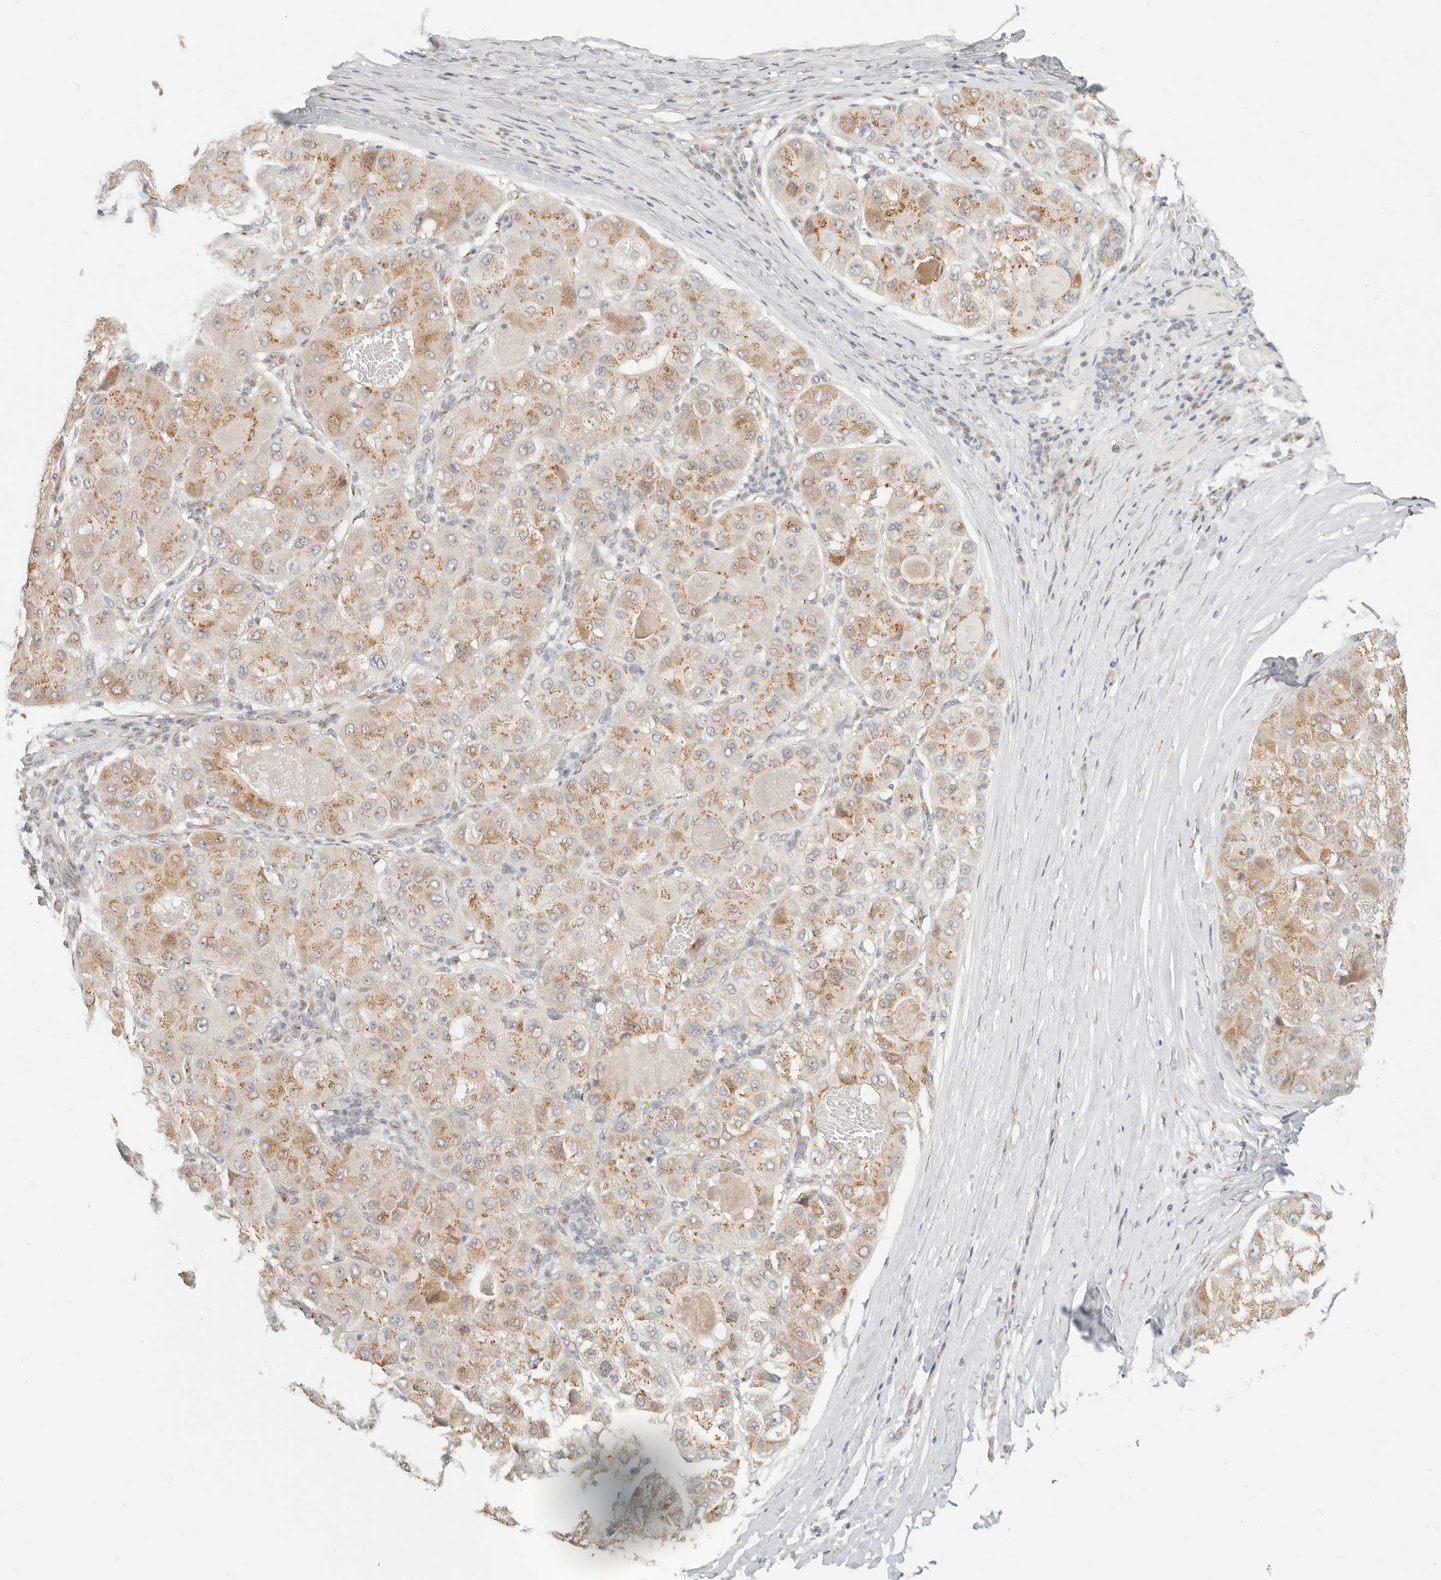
{"staining": {"intensity": "moderate", "quantity": ">75%", "location": "cytoplasmic/membranous"}, "tissue": "liver cancer", "cell_type": "Tumor cells", "image_type": "cancer", "snomed": [{"axis": "morphology", "description": "Carcinoma, Hepatocellular, NOS"}, {"axis": "topography", "description": "Liver"}], "caption": "A brown stain highlights moderate cytoplasmic/membranous staining of a protein in hepatocellular carcinoma (liver) tumor cells.", "gene": "FAM20B", "patient": {"sex": "male", "age": 80}}